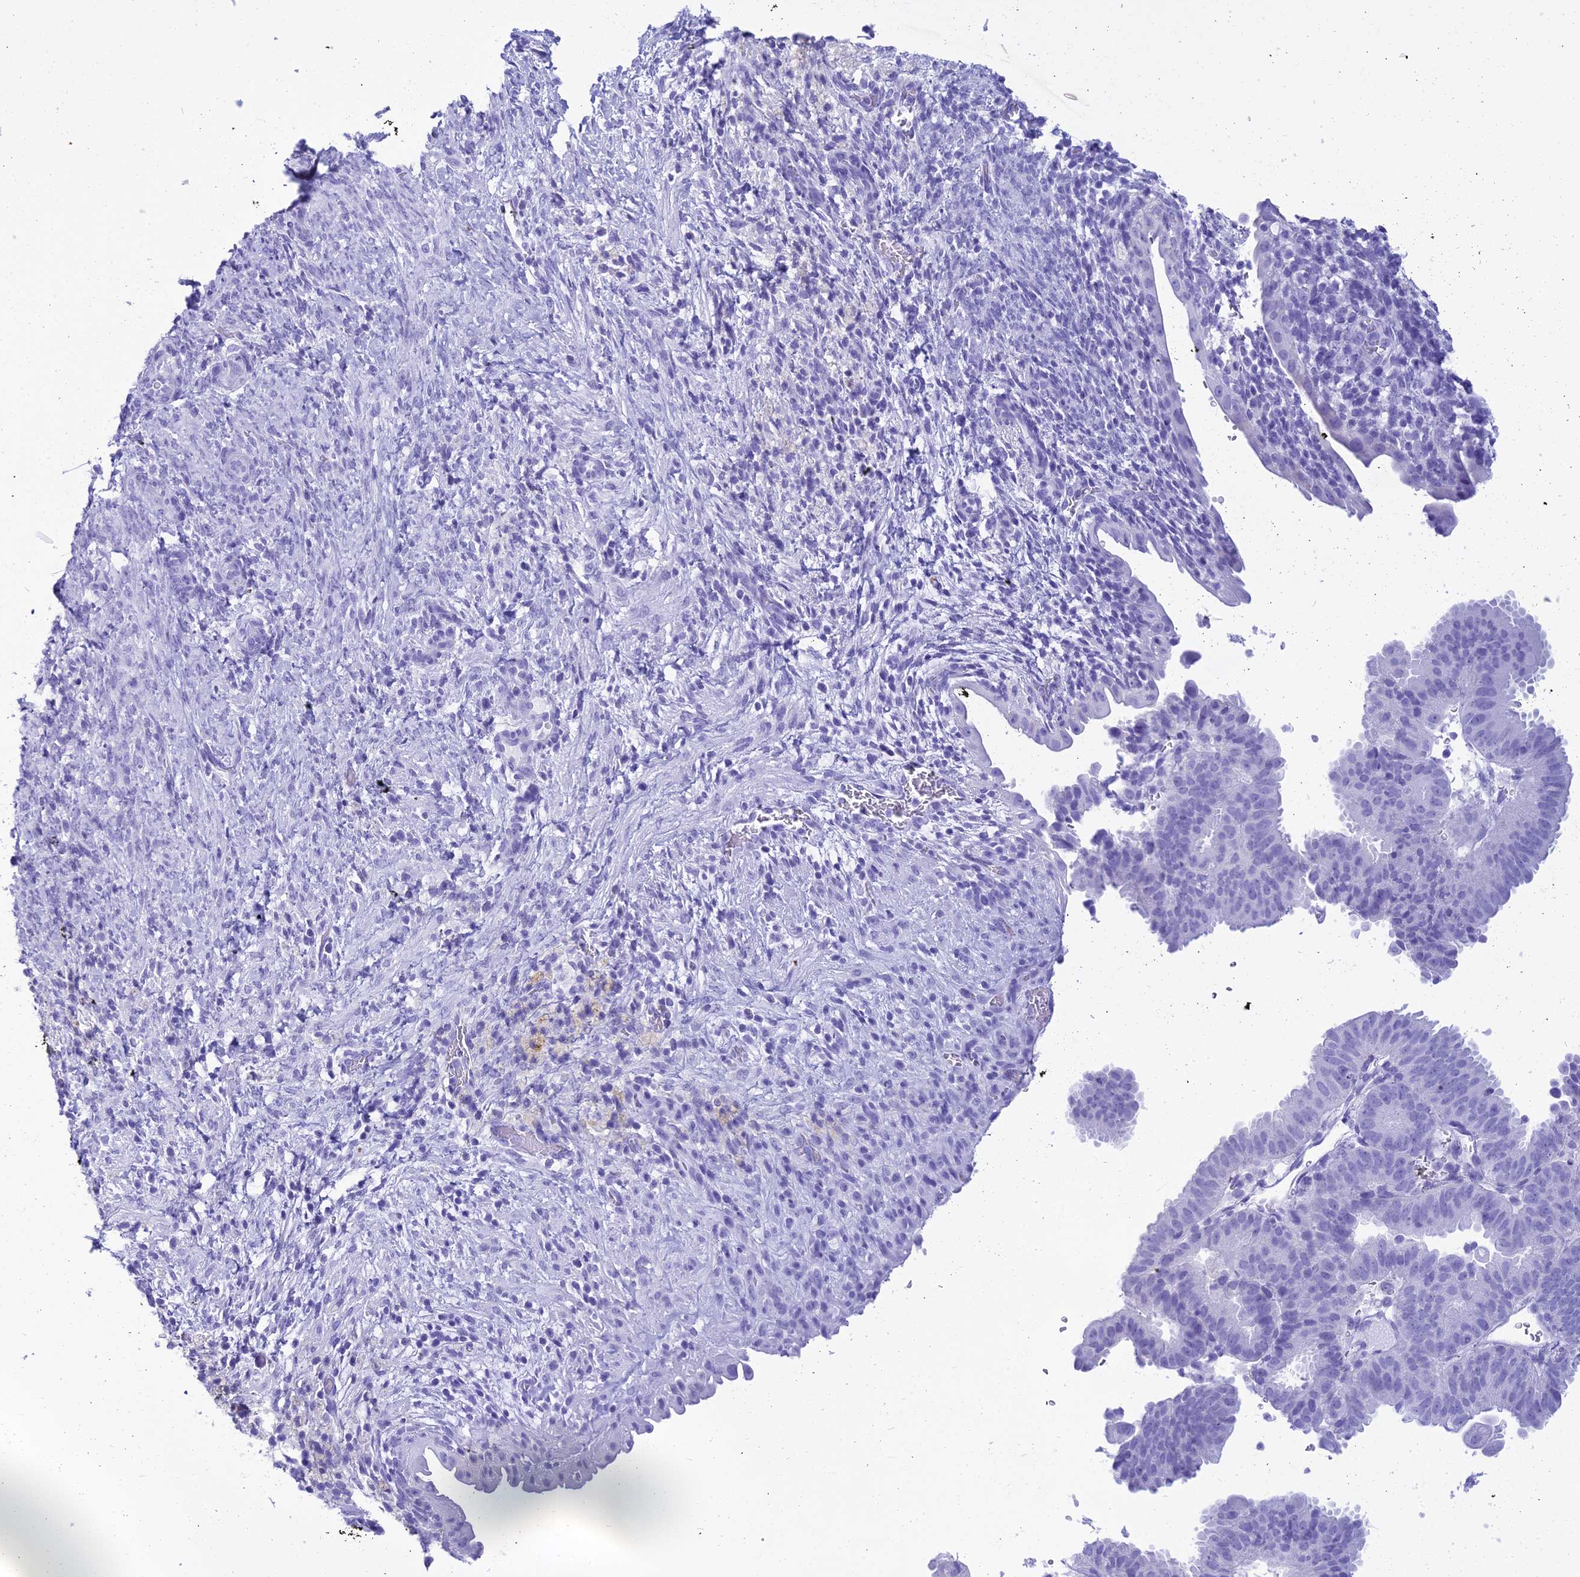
{"staining": {"intensity": "negative", "quantity": "none", "location": "none"}, "tissue": "endometrial cancer", "cell_type": "Tumor cells", "image_type": "cancer", "snomed": [{"axis": "morphology", "description": "Adenocarcinoma, NOS"}, {"axis": "topography", "description": "Endometrium"}], "caption": "Endometrial adenocarcinoma stained for a protein using immunohistochemistry demonstrates no expression tumor cells.", "gene": "ZNF442", "patient": {"sex": "female", "age": 70}}